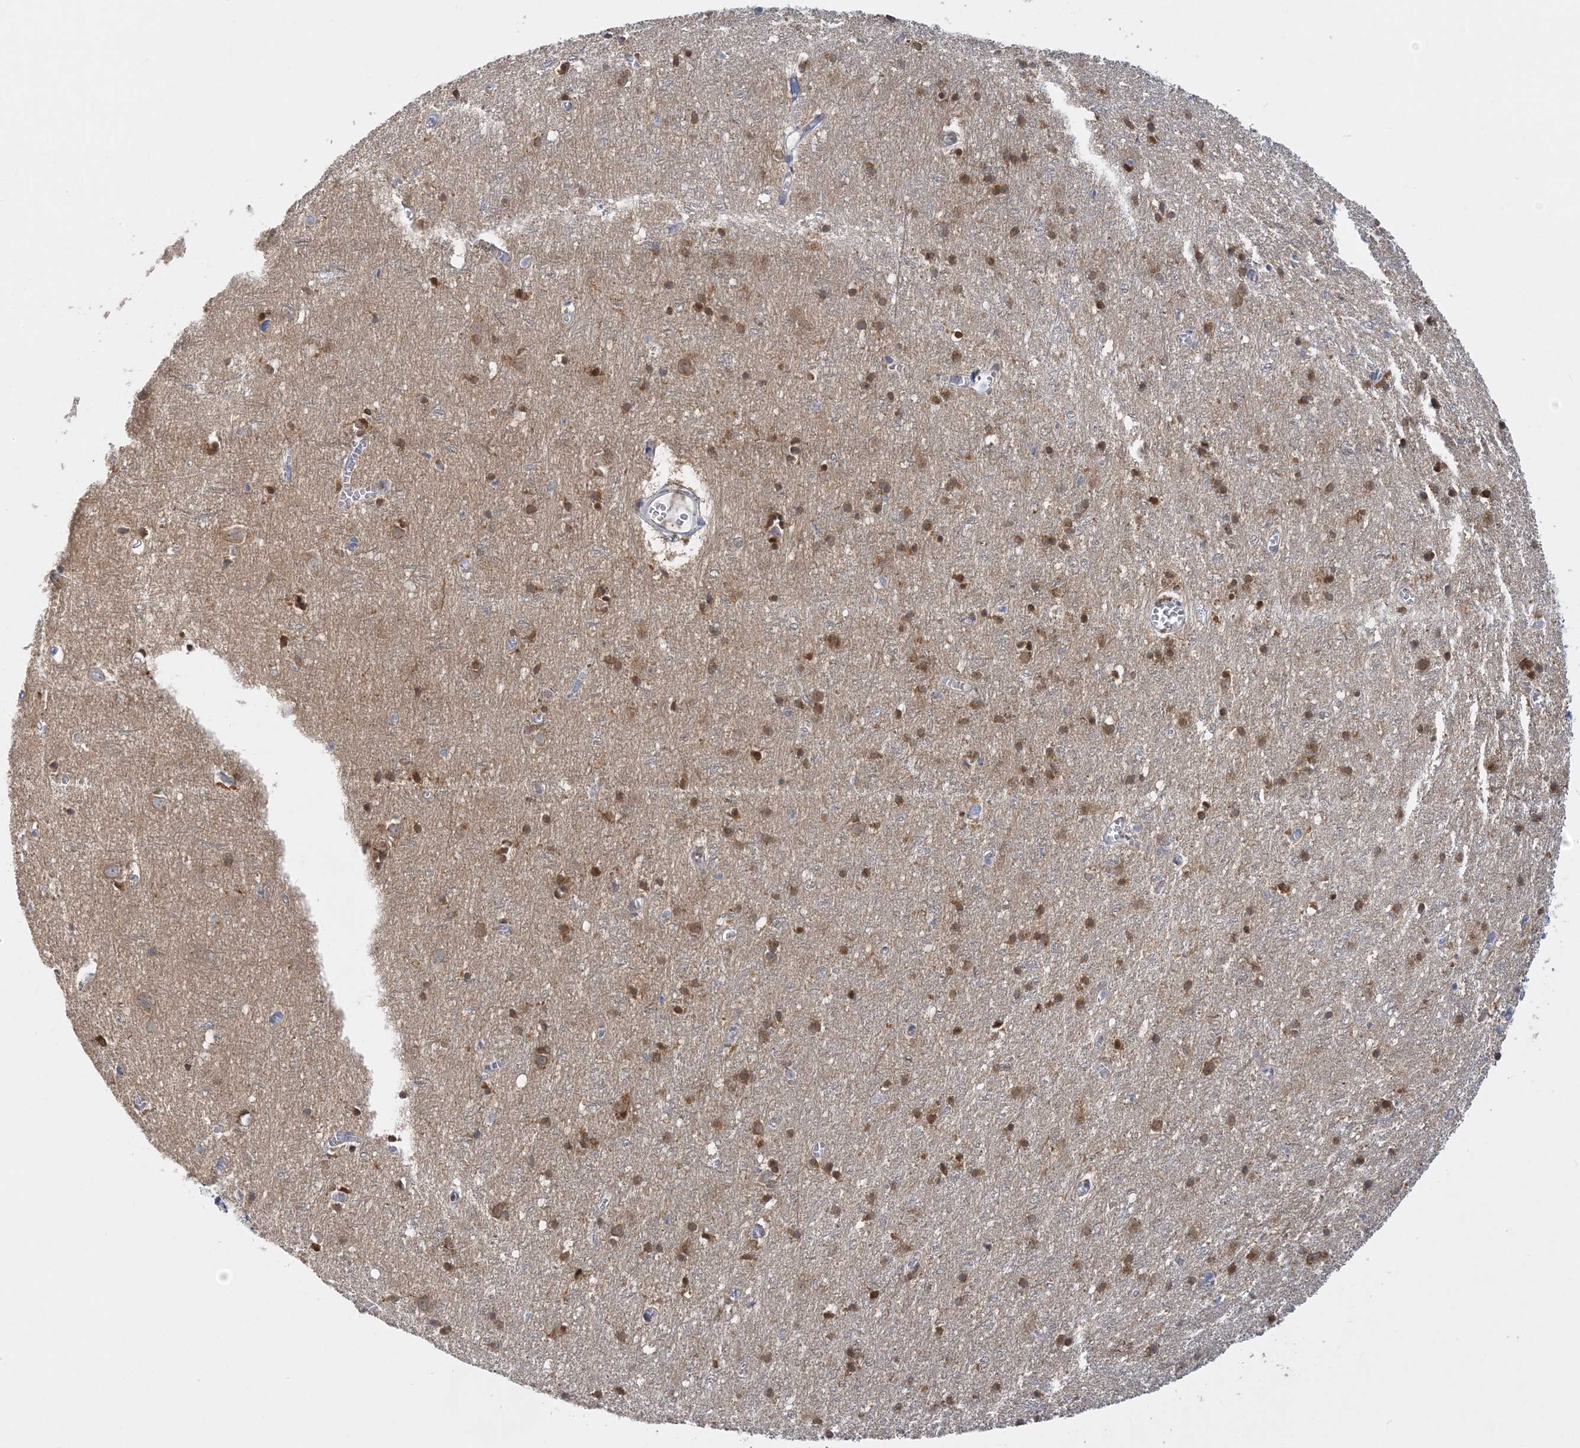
{"staining": {"intensity": "negative", "quantity": "none", "location": "none"}, "tissue": "cerebral cortex", "cell_type": "Endothelial cells", "image_type": "normal", "snomed": [{"axis": "morphology", "description": "Normal tissue, NOS"}, {"axis": "topography", "description": "Cerebral cortex"}], "caption": "Cerebral cortex was stained to show a protein in brown. There is no significant expression in endothelial cells. (DAB immunohistochemistry (IHC), high magnification).", "gene": "ENSG00000288637", "patient": {"sex": "female", "age": 64}}